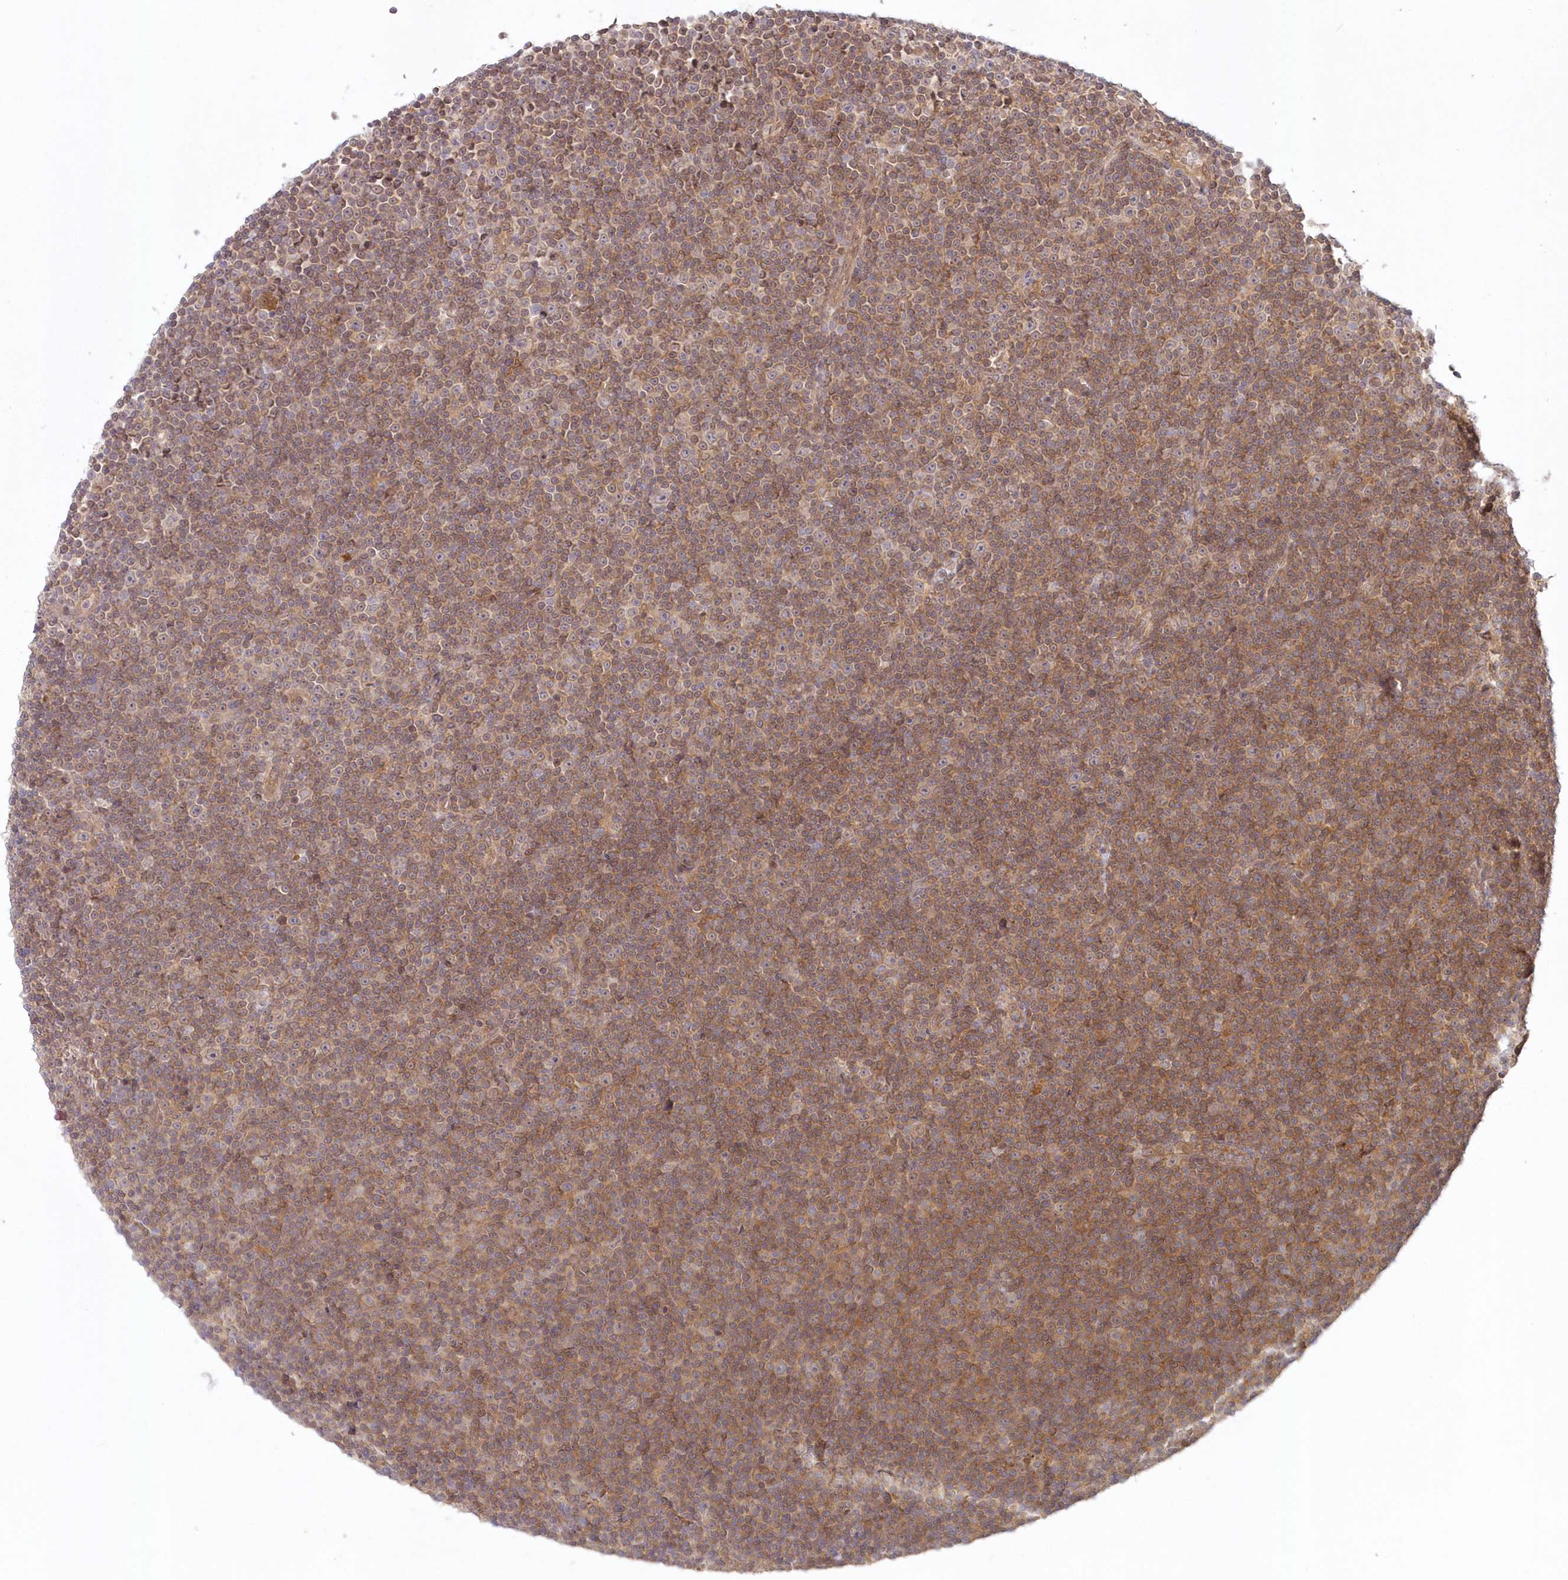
{"staining": {"intensity": "moderate", "quantity": ">75%", "location": "cytoplasmic/membranous"}, "tissue": "lymphoma", "cell_type": "Tumor cells", "image_type": "cancer", "snomed": [{"axis": "morphology", "description": "Malignant lymphoma, non-Hodgkin's type, Low grade"}, {"axis": "topography", "description": "Lymph node"}], "caption": "Brown immunohistochemical staining in human low-grade malignant lymphoma, non-Hodgkin's type demonstrates moderate cytoplasmic/membranous staining in about >75% of tumor cells. (DAB (3,3'-diaminobenzidine) = brown stain, brightfield microscopy at high magnification).", "gene": "GBE1", "patient": {"sex": "female", "age": 67}}